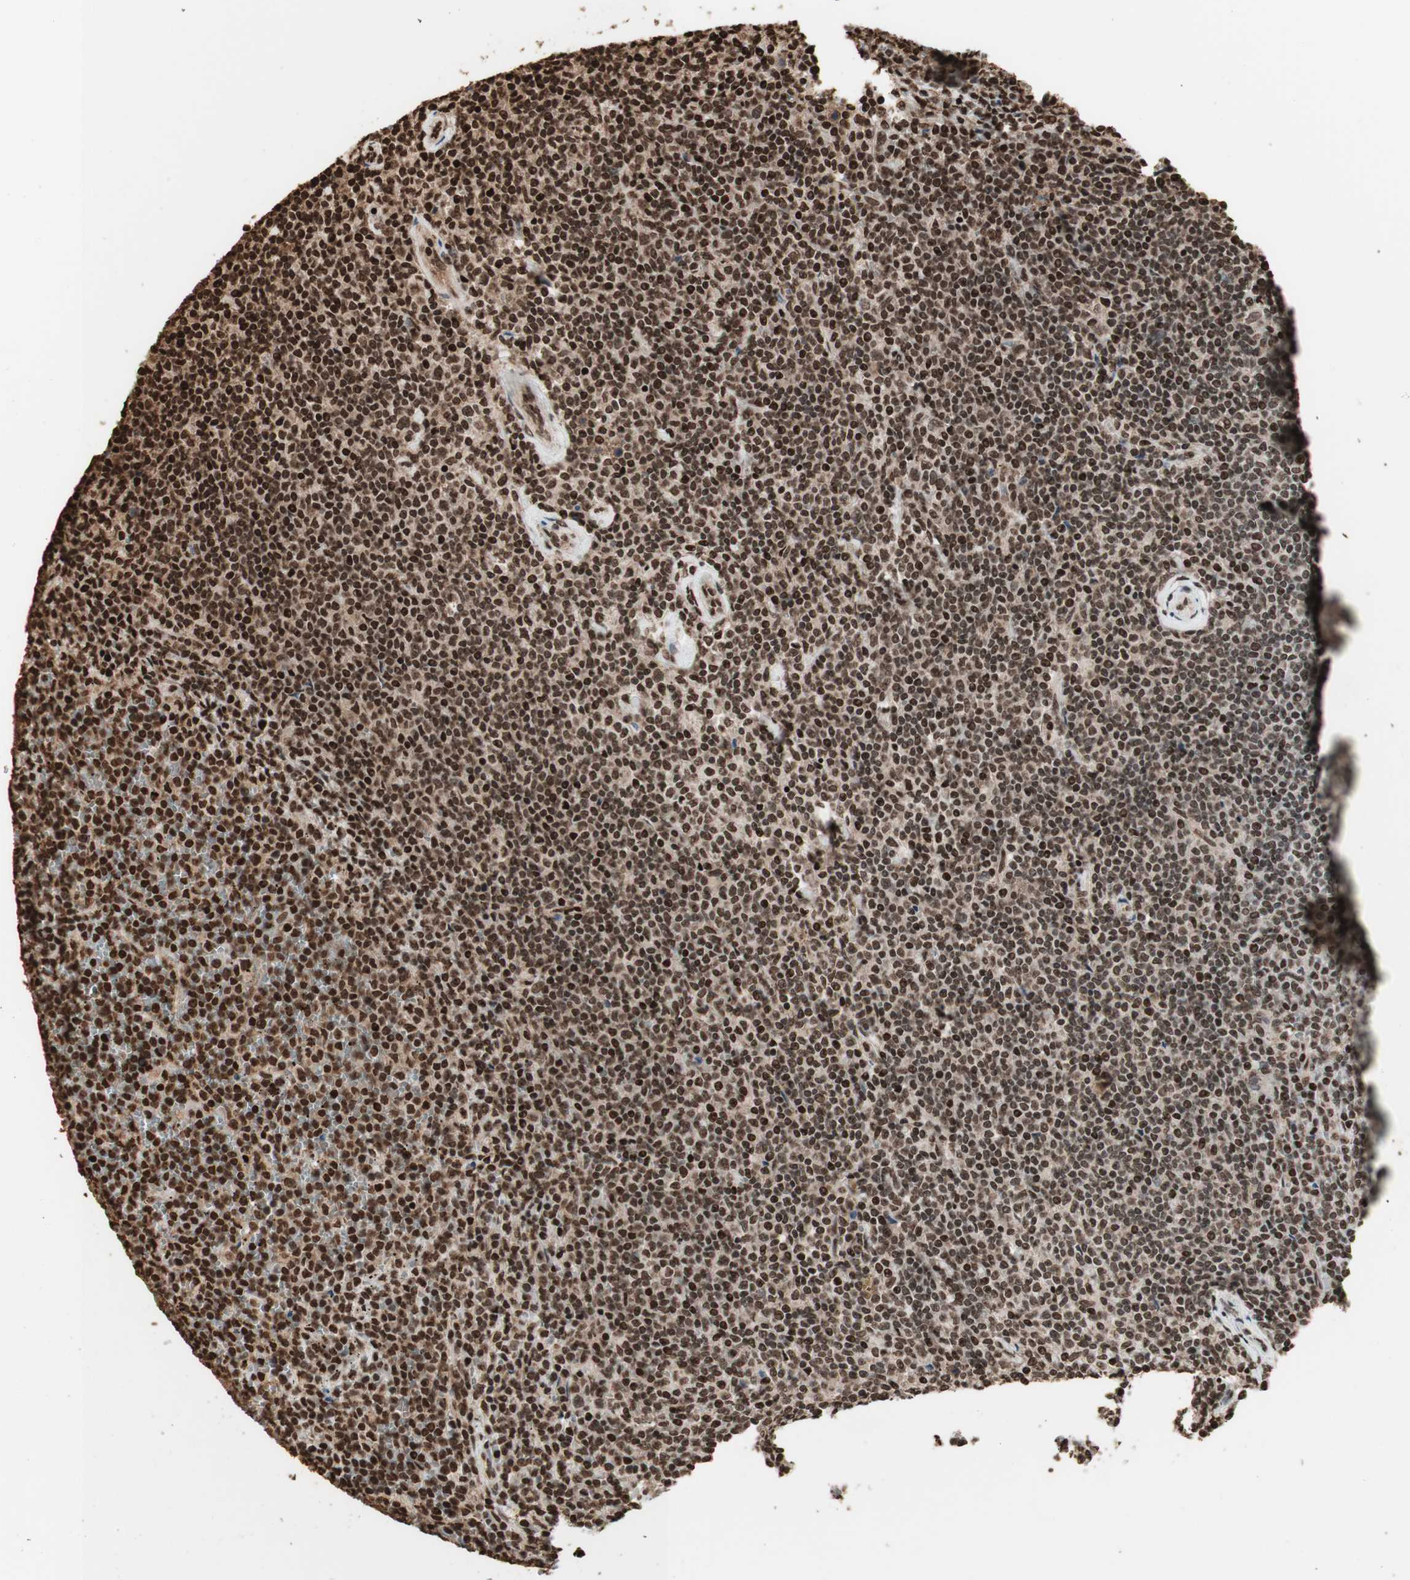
{"staining": {"intensity": "strong", "quantity": ">75%", "location": "nuclear"}, "tissue": "lymphoma", "cell_type": "Tumor cells", "image_type": "cancer", "snomed": [{"axis": "morphology", "description": "Malignant lymphoma, non-Hodgkin's type, Low grade"}, {"axis": "topography", "description": "Spleen"}], "caption": "IHC of low-grade malignant lymphoma, non-Hodgkin's type reveals high levels of strong nuclear expression in approximately >75% of tumor cells.", "gene": "HNRNPA2B1", "patient": {"sex": "female", "age": 19}}